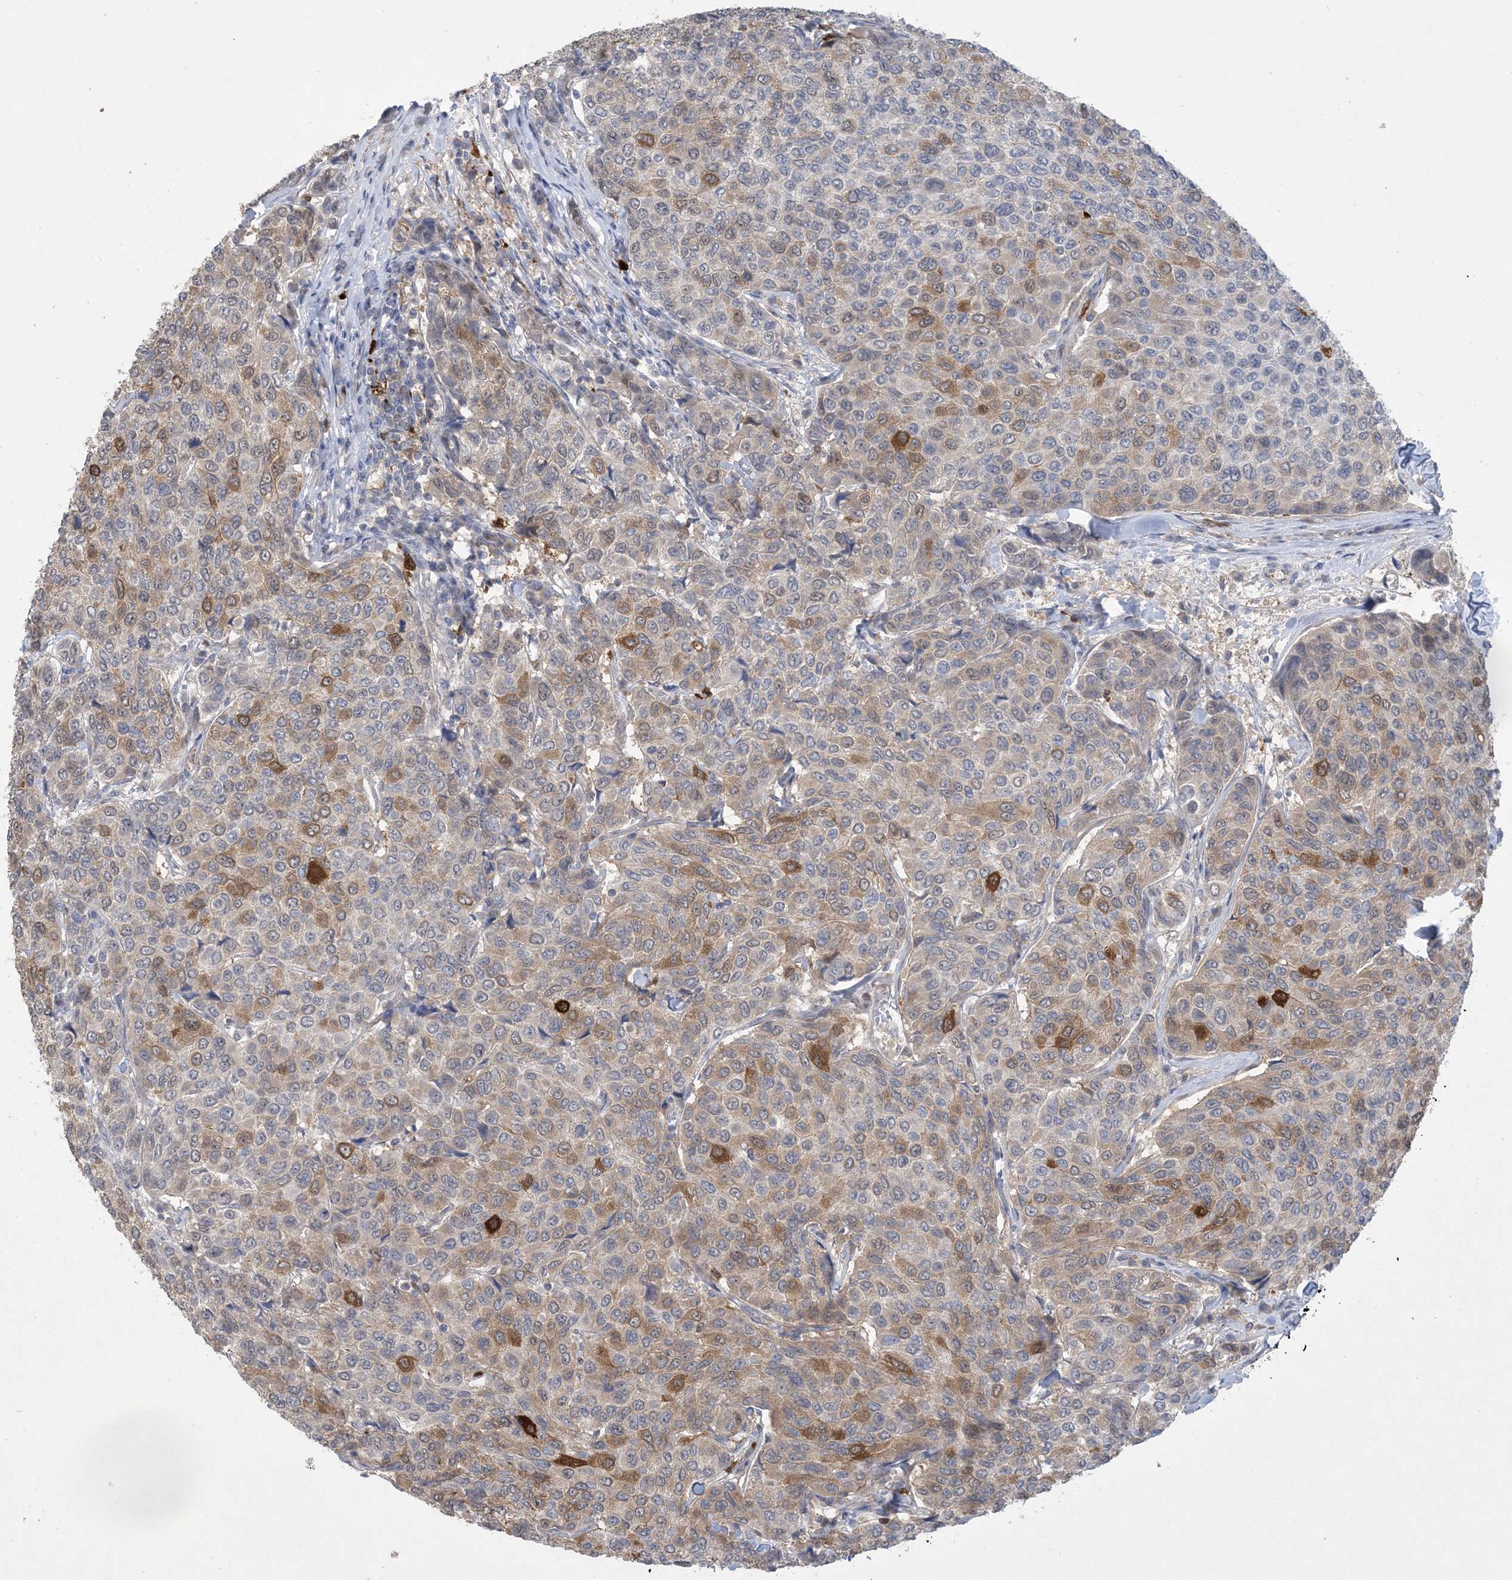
{"staining": {"intensity": "moderate", "quantity": "25%-75%", "location": "cytoplasmic/membranous"}, "tissue": "breast cancer", "cell_type": "Tumor cells", "image_type": "cancer", "snomed": [{"axis": "morphology", "description": "Duct carcinoma"}, {"axis": "topography", "description": "Breast"}], "caption": "A brown stain shows moderate cytoplasmic/membranous staining of a protein in breast intraductal carcinoma tumor cells.", "gene": "HMGCS1", "patient": {"sex": "female", "age": 55}}